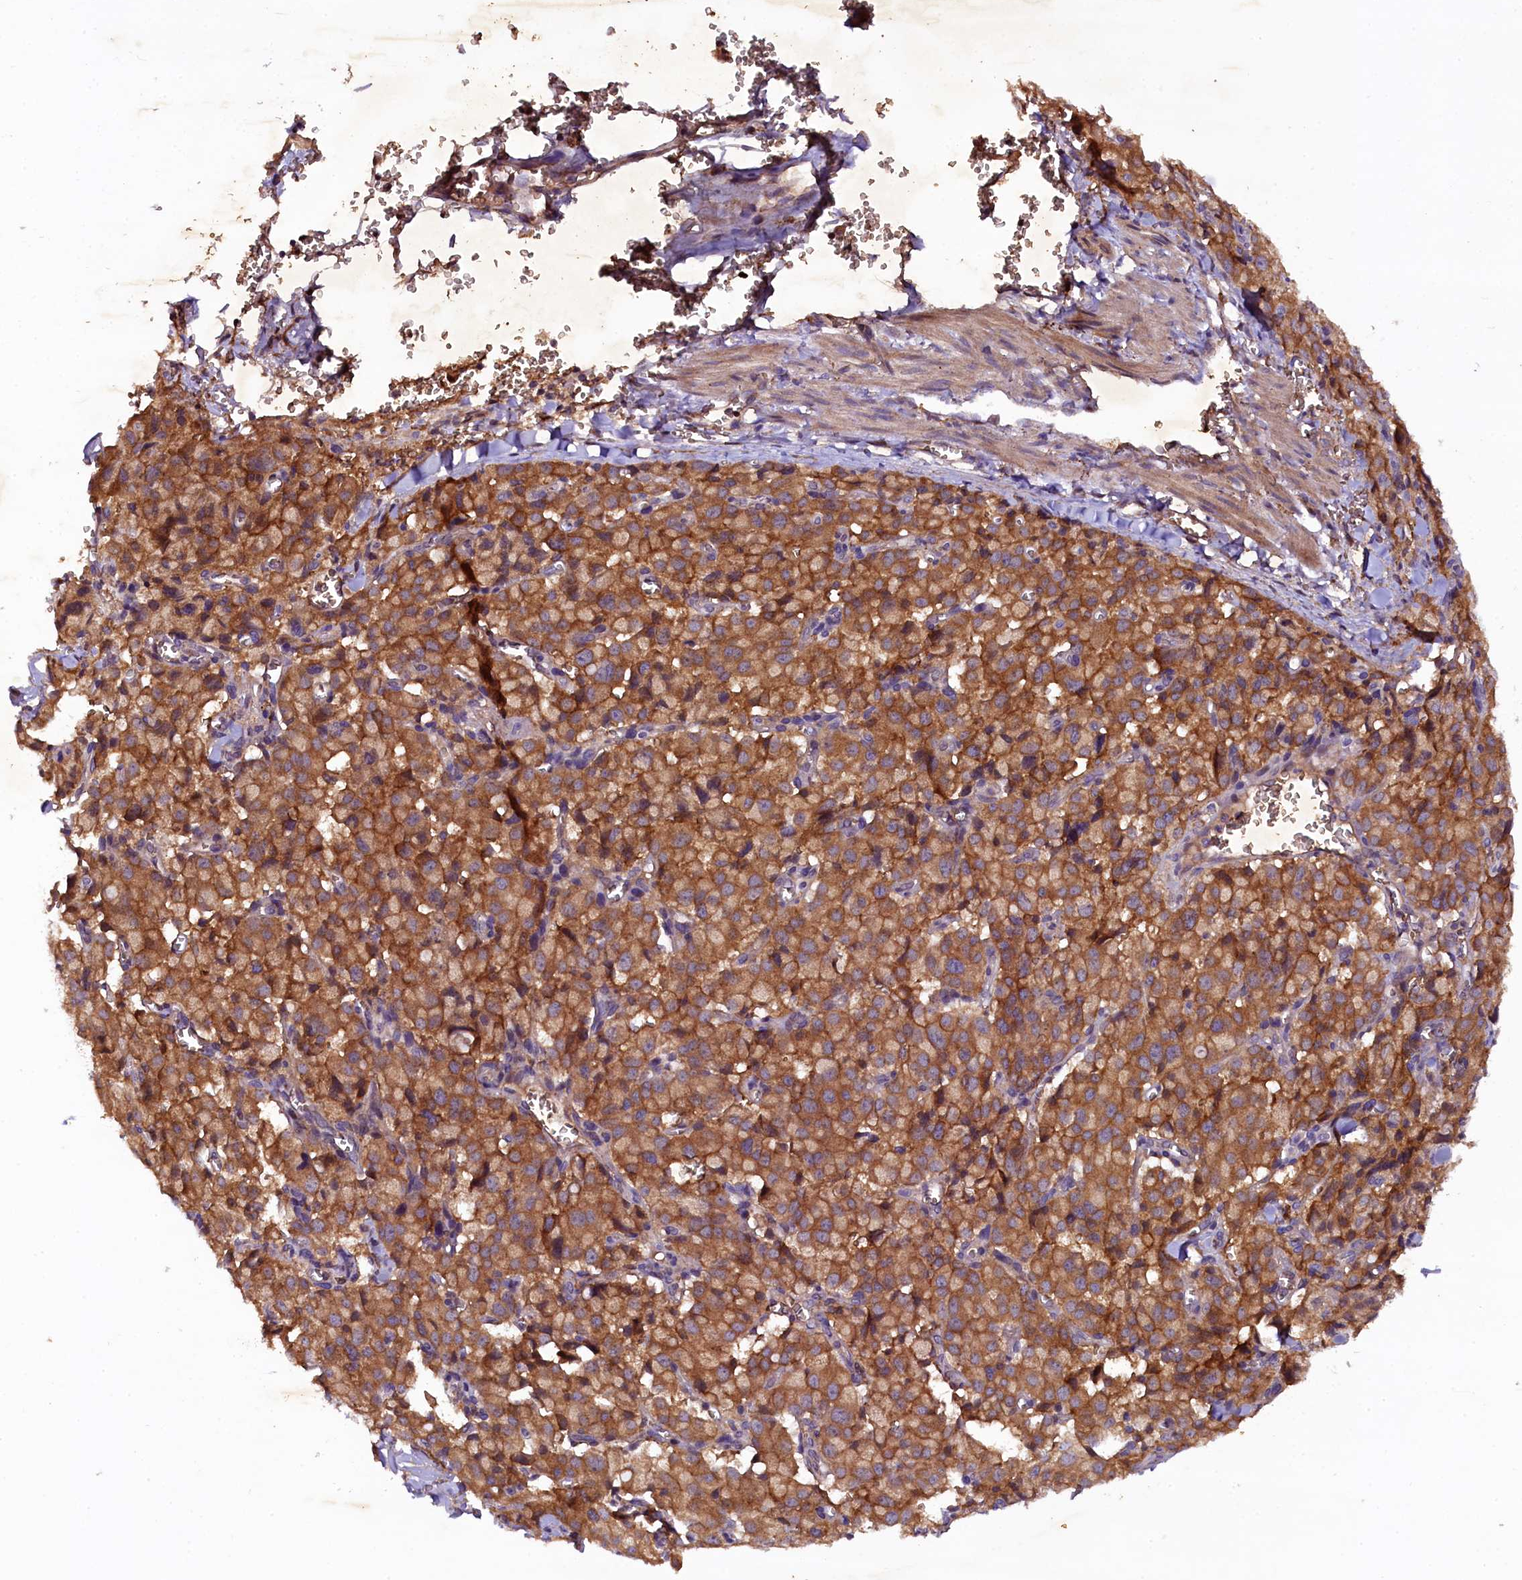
{"staining": {"intensity": "strong", "quantity": ">75%", "location": "cytoplasmic/membranous"}, "tissue": "pancreatic cancer", "cell_type": "Tumor cells", "image_type": "cancer", "snomed": [{"axis": "morphology", "description": "Adenocarcinoma, NOS"}, {"axis": "topography", "description": "Pancreas"}], "caption": "A histopathology image showing strong cytoplasmic/membranous staining in approximately >75% of tumor cells in pancreatic cancer, as visualized by brown immunohistochemical staining.", "gene": "PLXNB1", "patient": {"sex": "male", "age": 65}}